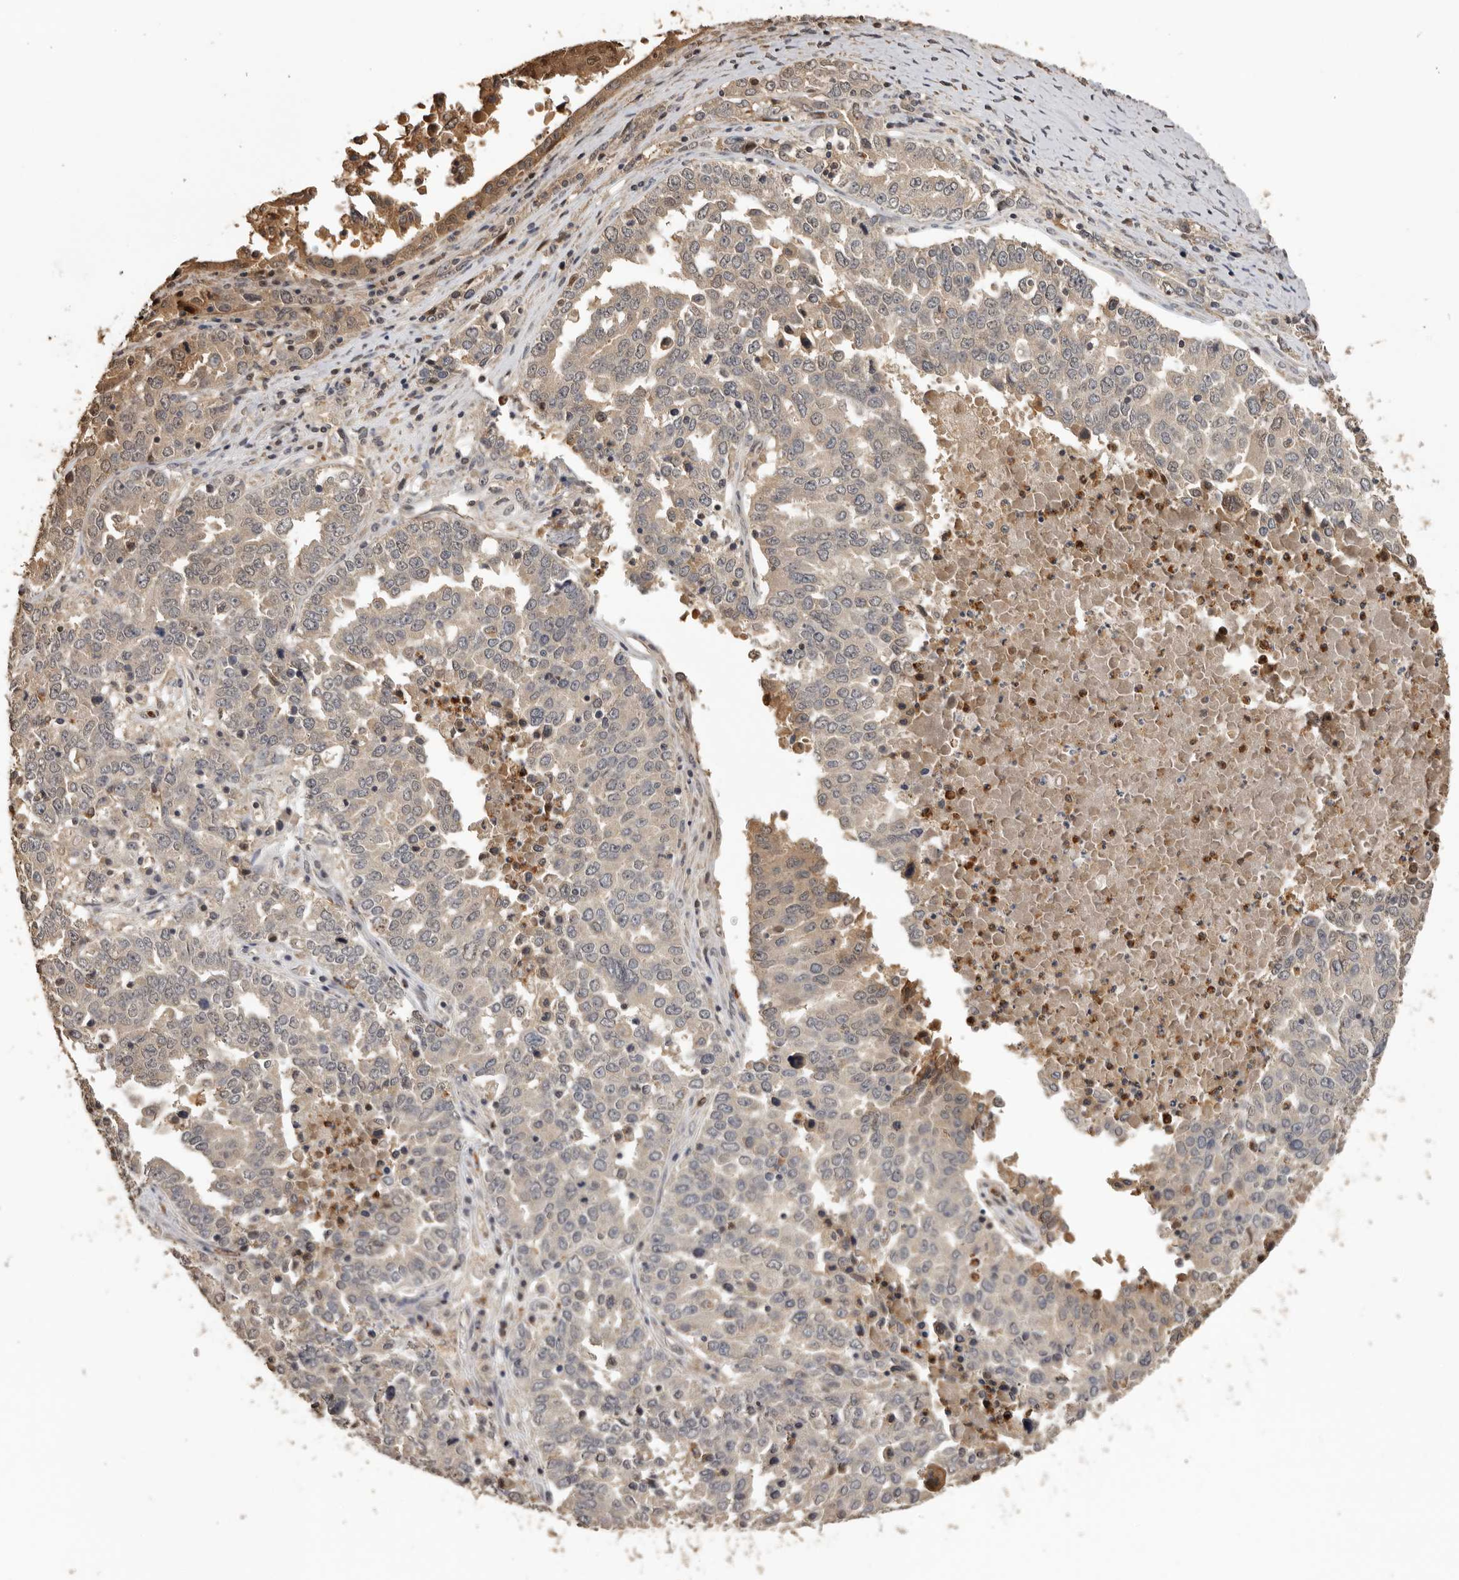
{"staining": {"intensity": "weak", "quantity": "<25%", "location": "cytoplasmic/membranous,nuclear"}, "tissue": "ovarian cancer", "cell_type": "Tumor cells", "image_type": "cancer", "snomed": [{"axis": "morphology", "description": "Carcinoma, endometroid"}, {"axis": "topography", "description": "Ovary"}], "caption": "Immunohistochemistry image of neoplastic tissue: endometroid carcinoma (ovarian) stained with DAB exhibits no significant protein positivity in tumor cells.", "gene": "KIF2B", "patient": {"sex": "female", "age": 62}}